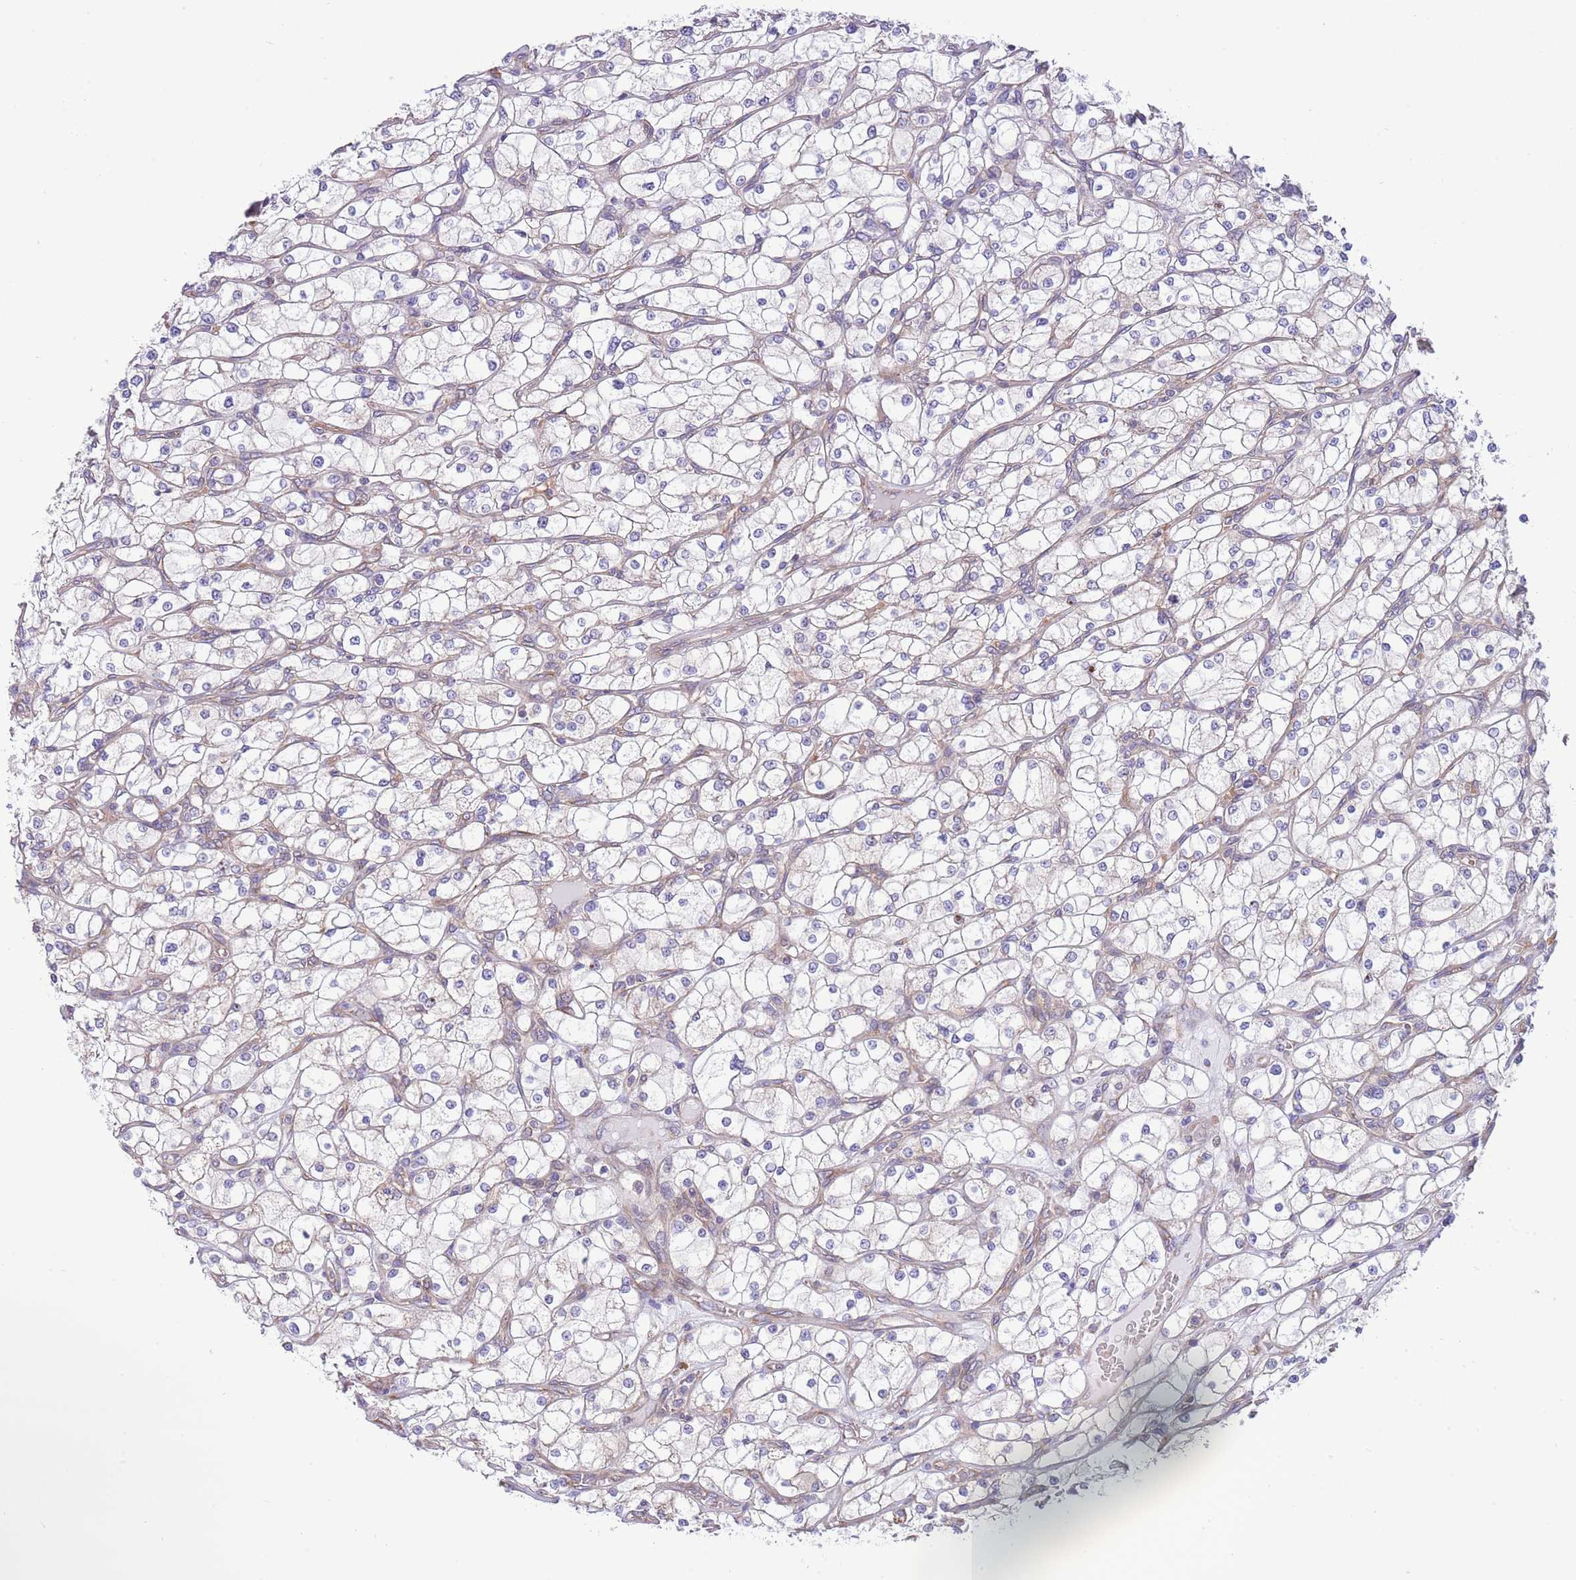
{"staining": {"intensity": "negative", "quantity": "none", "location": "none"}, "tissue": "renal cancer", "cell_type": "Tumor cells", "image_type": "cancer", "snomed": [{"axis": "morphology", "description": "Adenocarcinoma, NOS"}, {"axis": "topography", "description": "Kidney"}], "caption": "Immunohistochemistry (IHC) image of neoplastic tissue: human adenocarcinoma (renal) stained with DAB (3,3'-diaminobenzidine) demonstrates no significant protein expression in tumor cells.", "gene": "DAND5", "patient": {"sex": "male", "age": 80}}